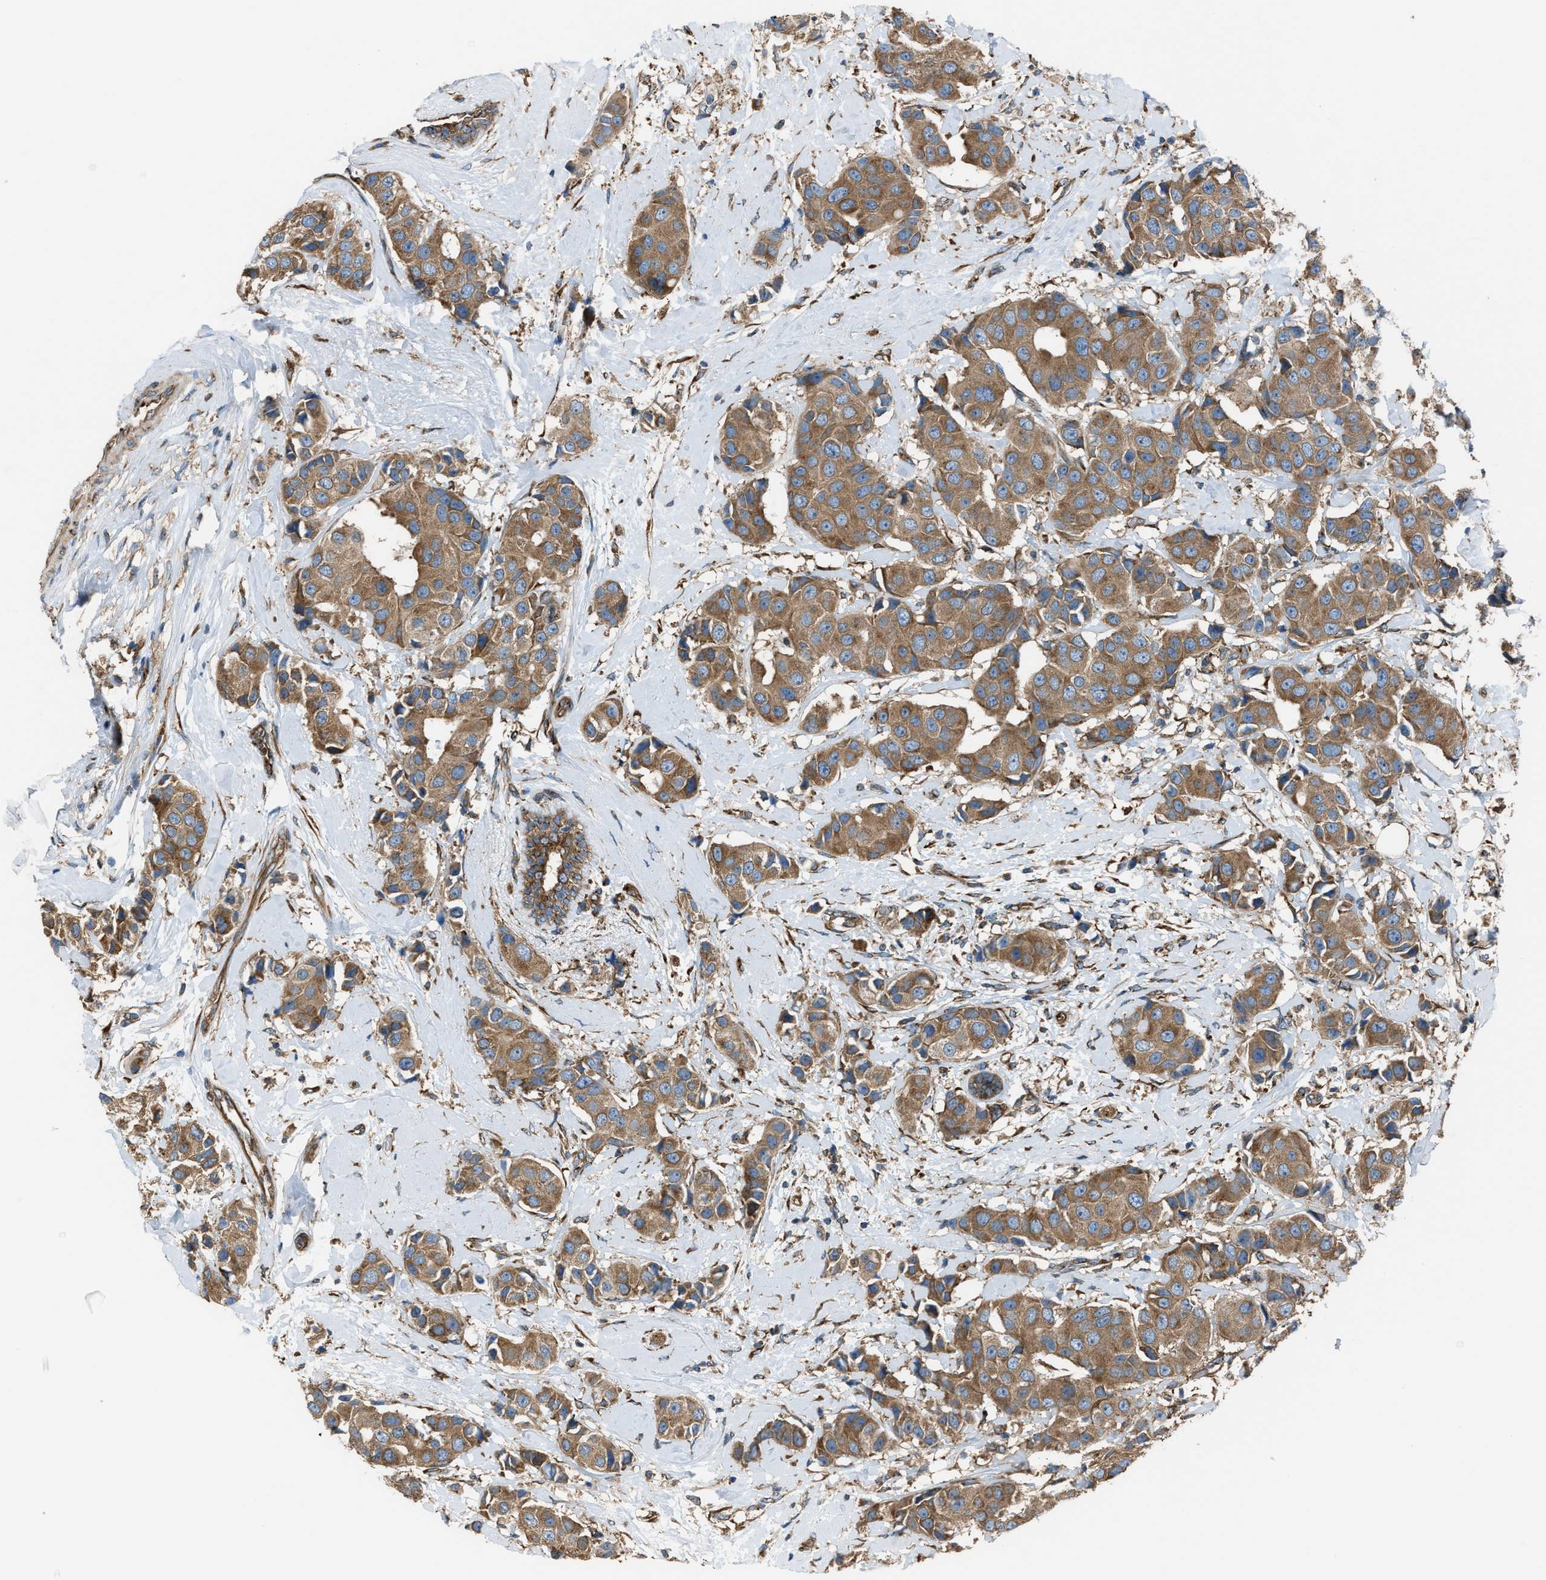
{"staining": {"intensity": "moderate", "quantity": ">75%", "location": "cytoplasmic/membranous"}, "tissue": "breast cancer", "cell_type": "Tumor cells", "image_type": "cancer", "snomed": [{"axis": "morphology", "description": "Normal tissue, NOS"}, {"axis": "morphology", "description": "Duct carcinoma"}, {"axis": "topography", "description": "Breast"}], "caption": "Protein staining of breast cancer tissue shows moderate cytoplasmic/membranous expression in about >75% of tumor cells. The staining is performed using DAB (3,3'-diaminobenzidine) brown chromogen to label protein expression. The nuclei are counter-stained blue using hematoxylin.", "gene": "TRPC1", "patient": {"sex": "female", "age": 39}}